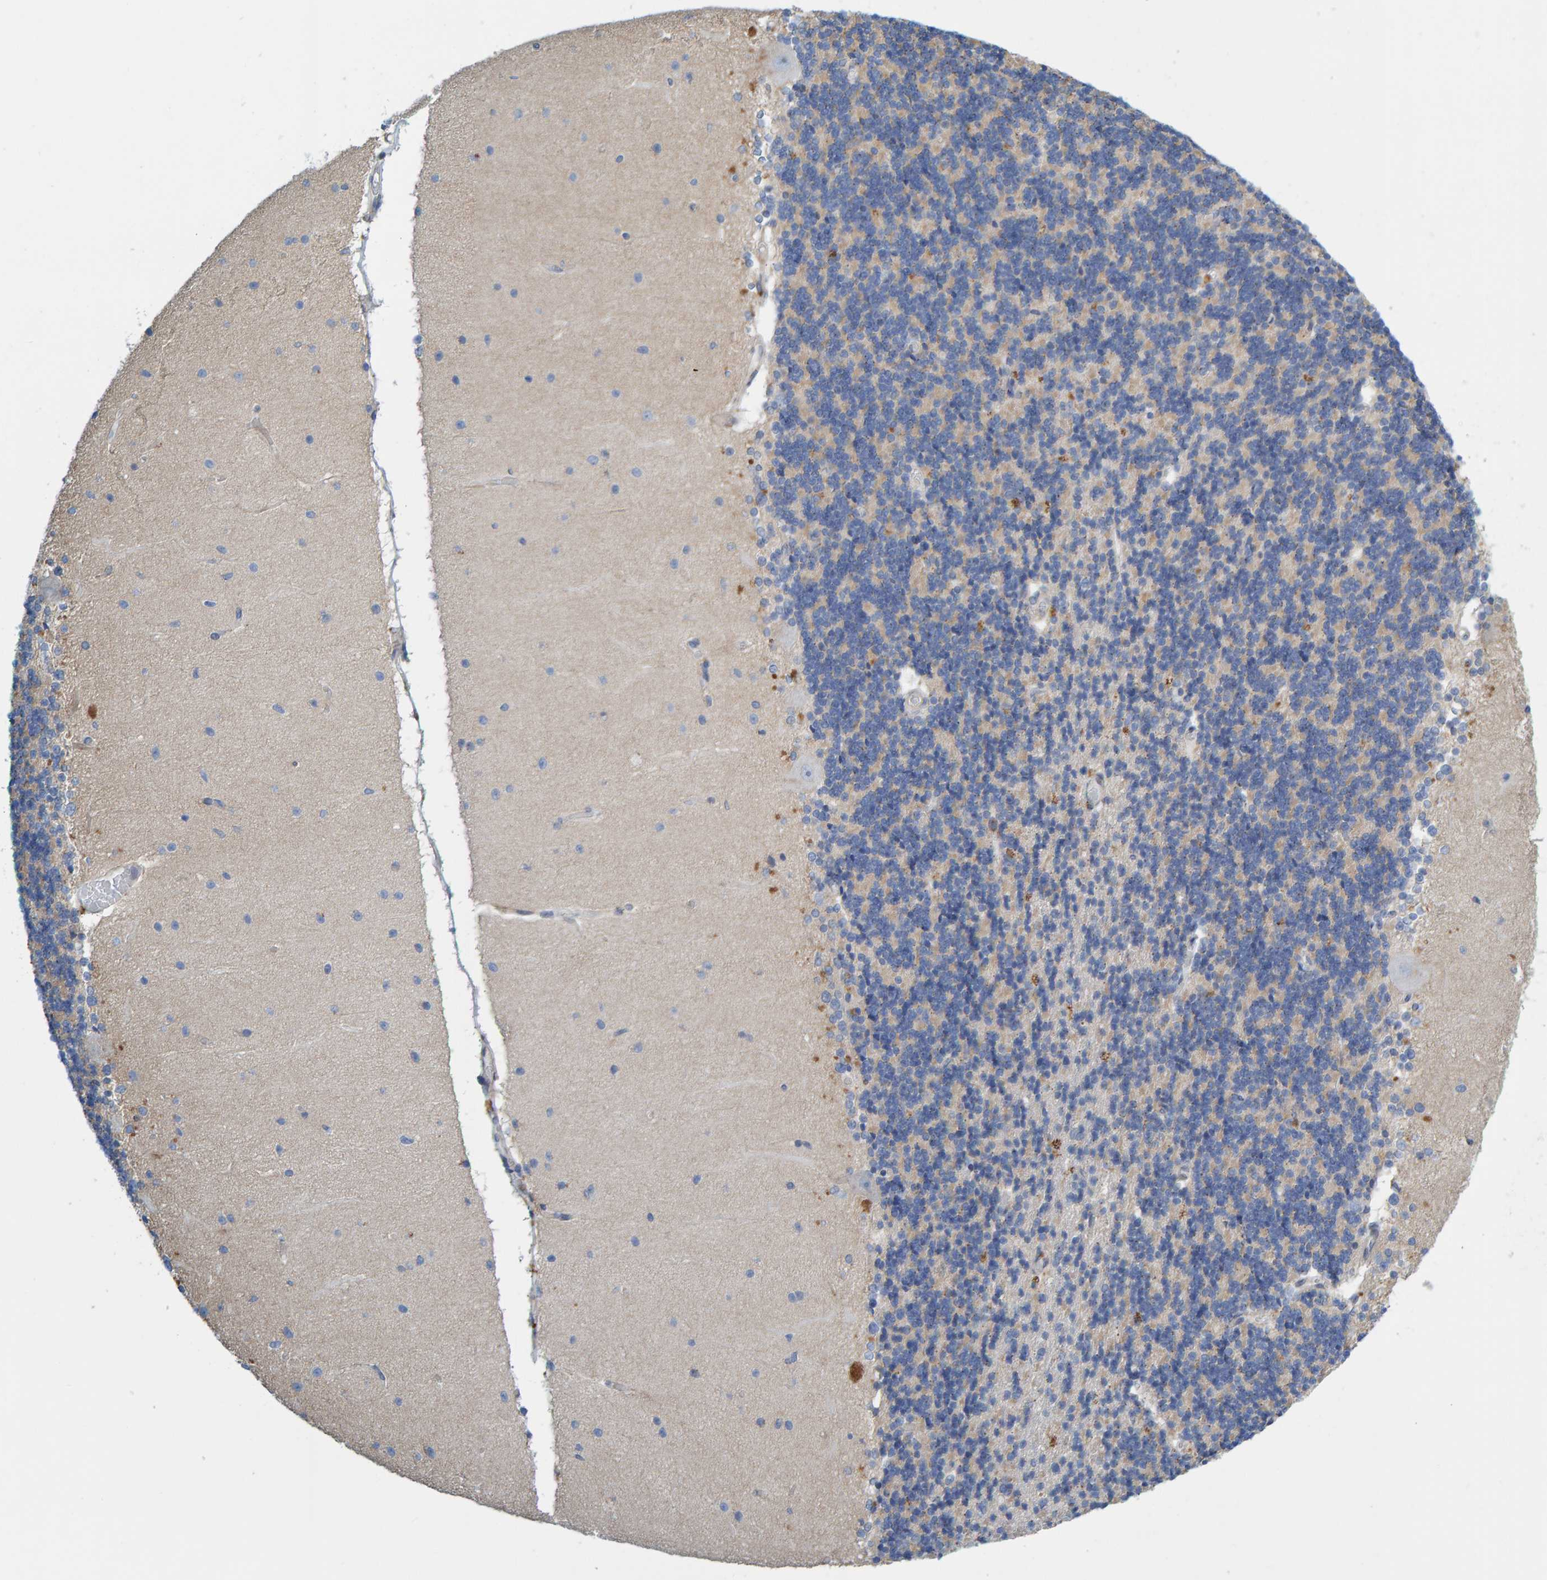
{"staining": {"intensity": "negative", "quantity": "none", "location": "none"}, "tissue": "cerebellum", "cell_type": "Cells in granular layer", "image_type": "normal", "snomed": [{"axis": "morphology", "description": "Normal tissue, NOS"}, {"axis": "topography", "description": "Cerebellum"}], "caption": "Immunohistochemistry of normal cerebellum demonstrates no positivity in cells in granular layer. The staining was performed using DAB (3,3'-diaminobenzidine) to visualize the protein expression in brown, while the nuclei were stained in blue with hematoxylin (Magnification: 20x).", "gene": "PRKD2", "patient": {"sex": "female", "age": 54}}